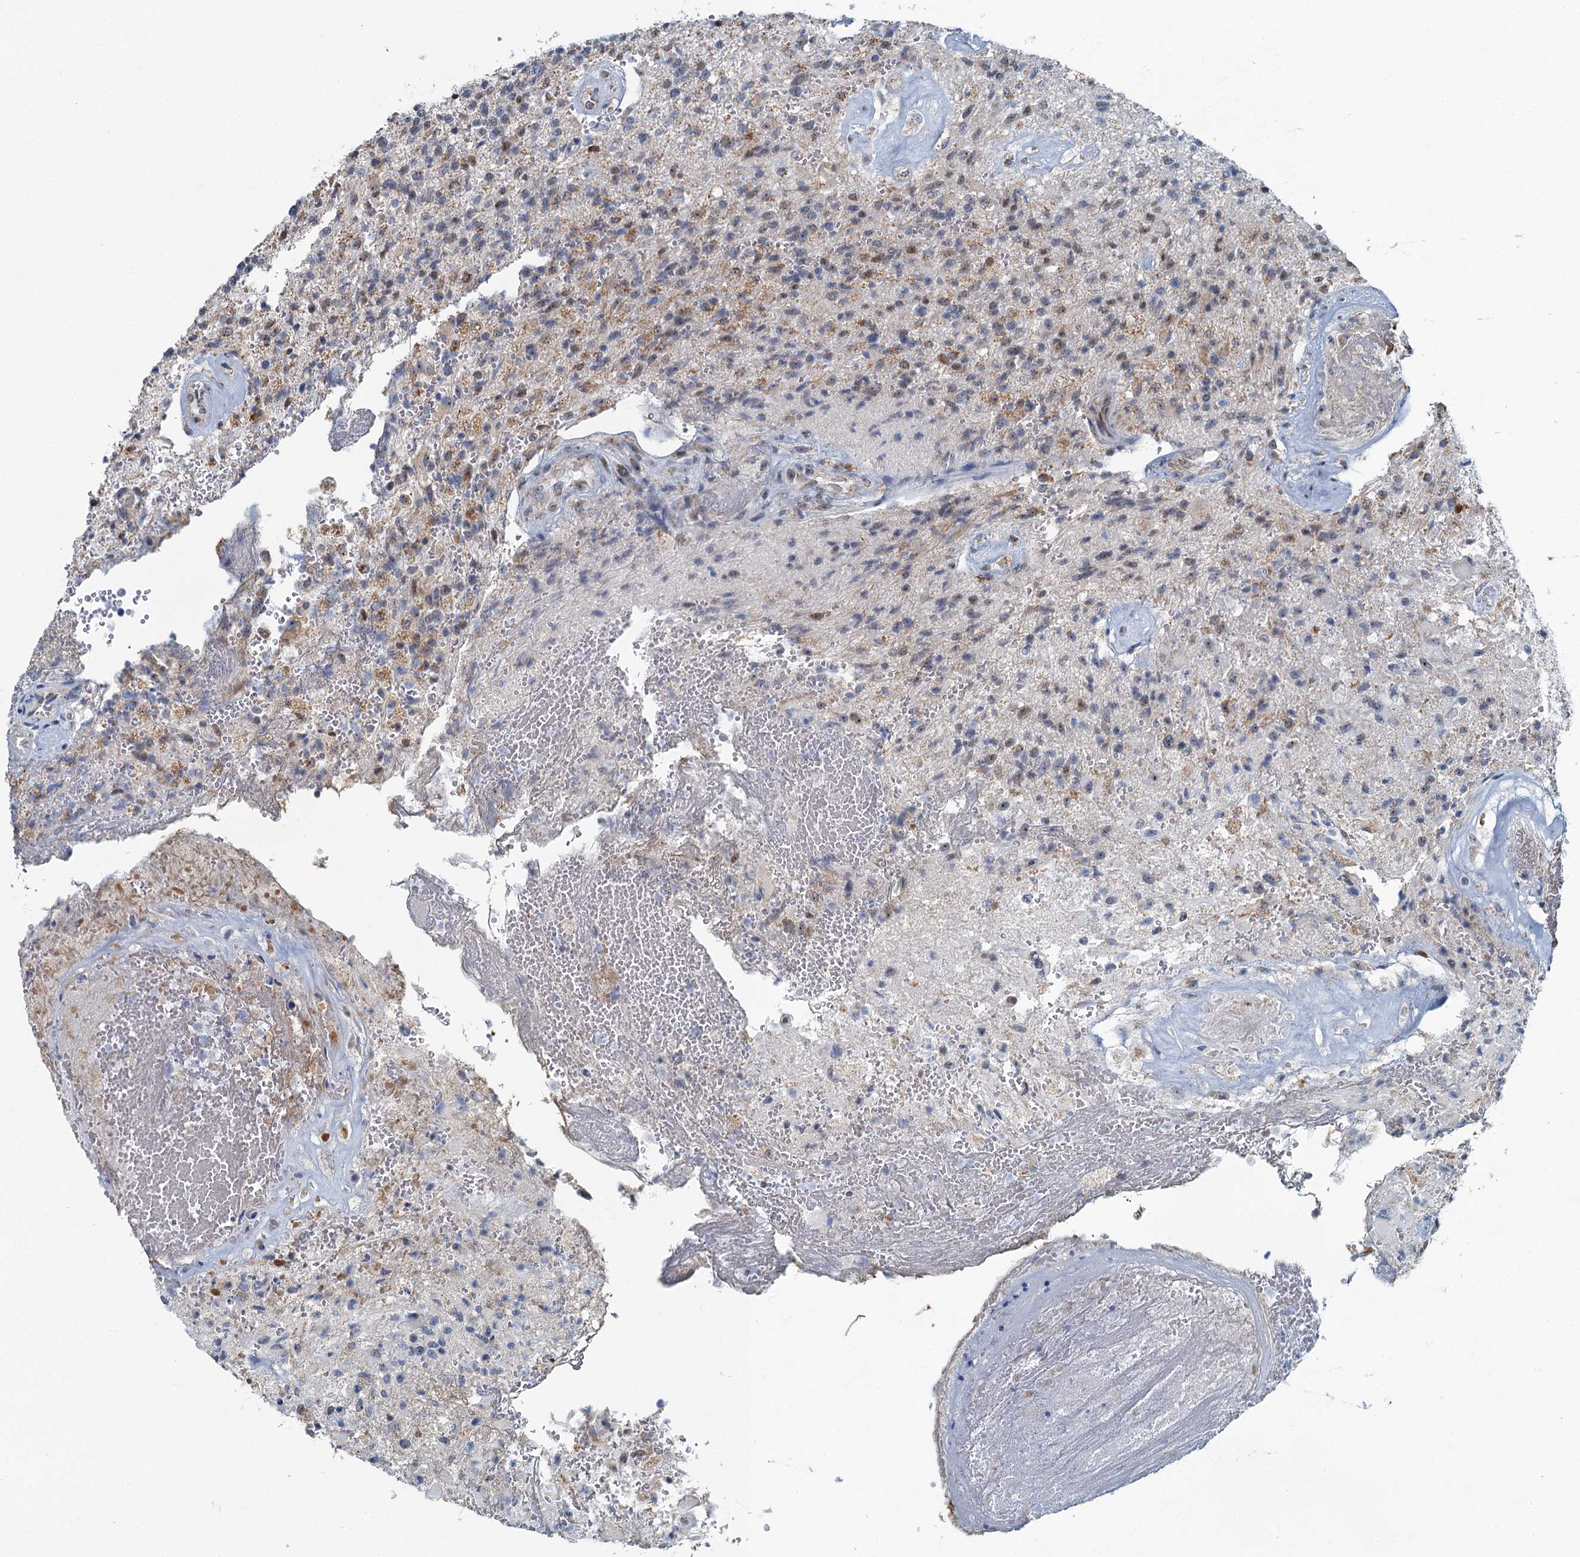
{"staining": {"intensity": "weak", "quantity": "25%-75%", "location": "cytoplasmic/membranous"}, "tissue": "glioma", "cell_type": "Tumor cells", "image_type": "cancer", "snomed": [{"axis": "morphology", "description": "Glioma, malignant, High grade"}, {"axis": "topography", "description": "Brain"}], "caption": "This is a histology image of immunohistochemistry staining of high-grade glioma (malignant), which shows weak expression in the cytoplasmic/membranous of tumor cells.", "gene": "RAD9B", "patient": {"sex": "male", "age": 56}}